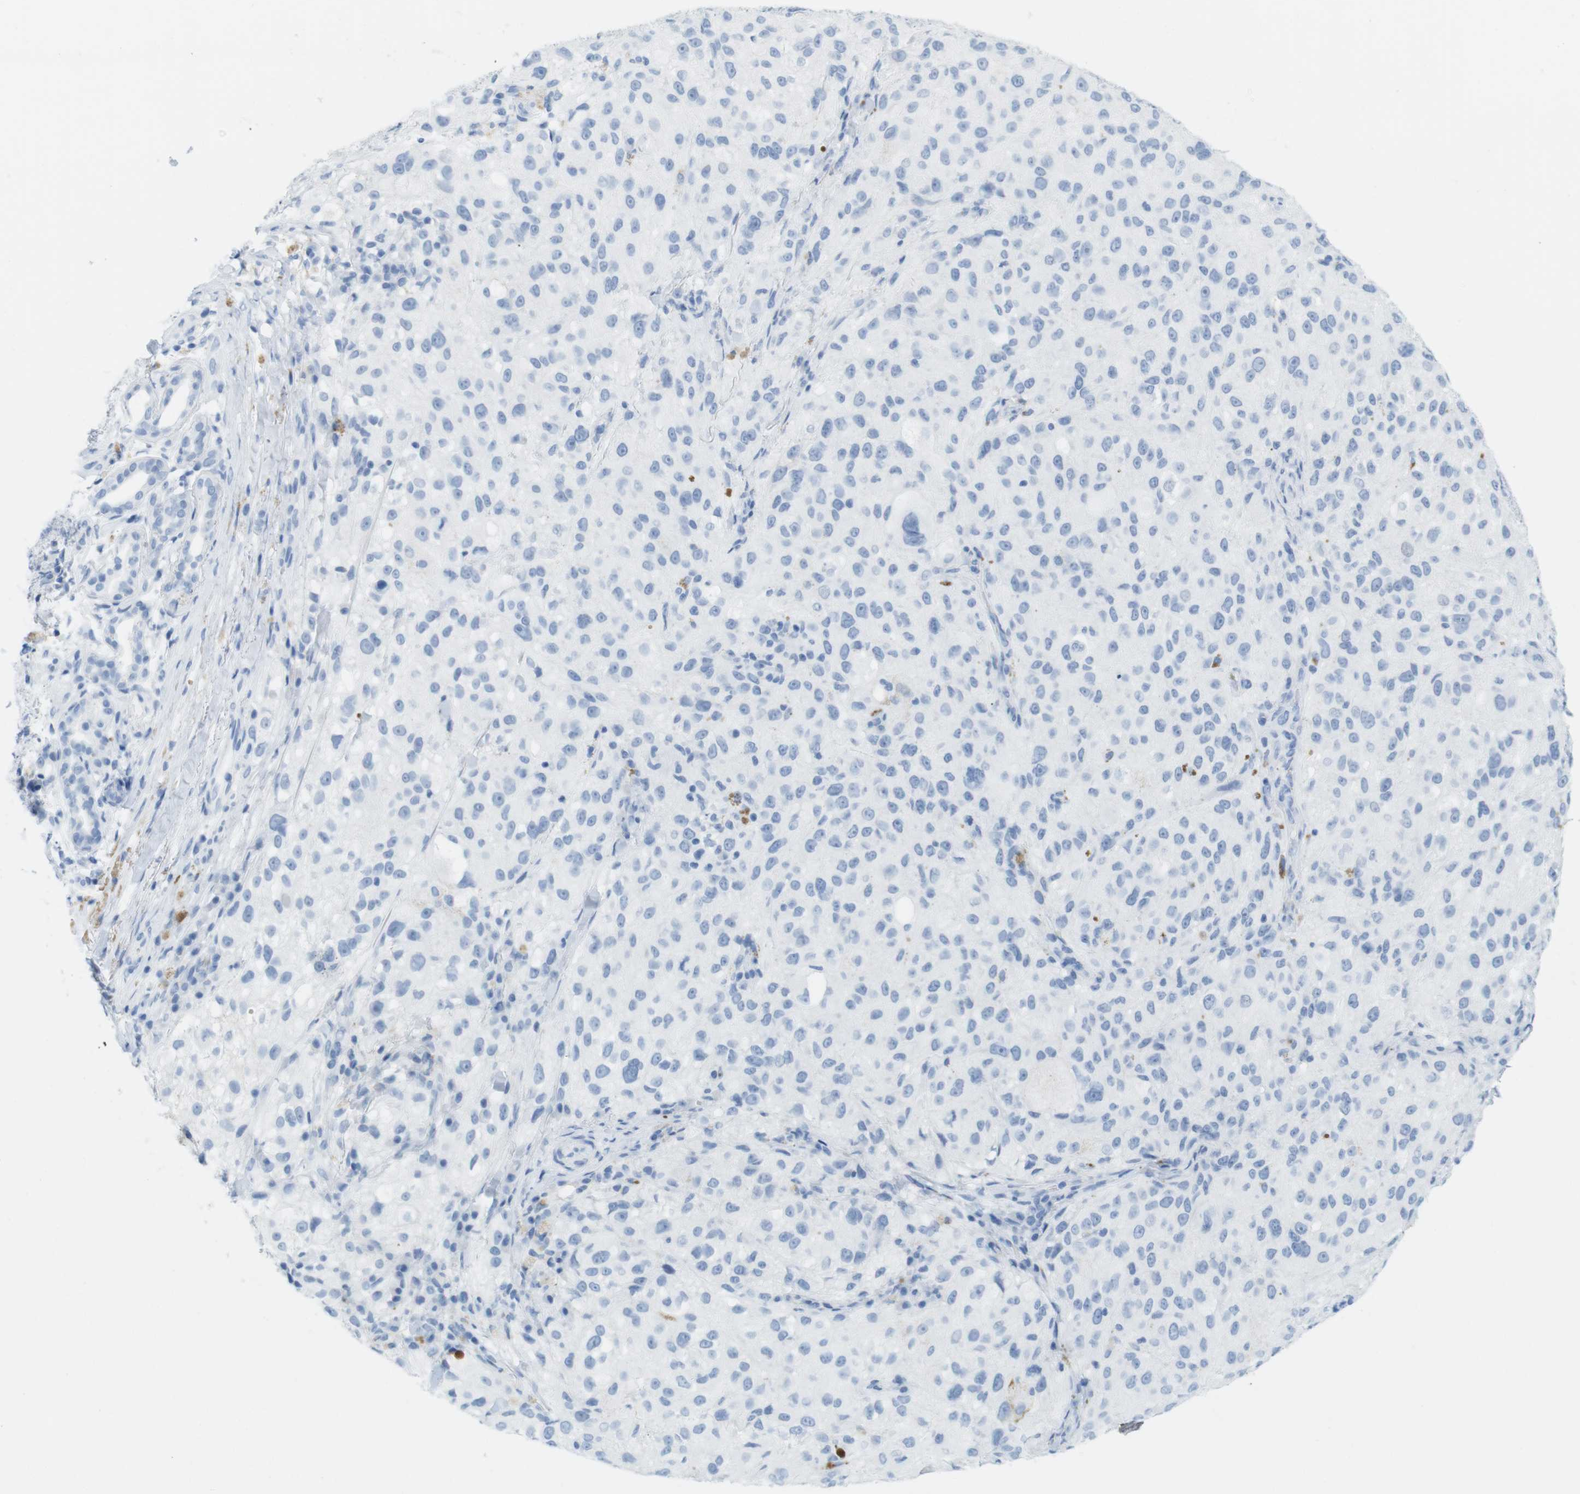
{"staining": {"intensity": "negative", "quantity": "none", "location": "none"}, "tissue": "melanoma", "cell_type": "Tumor cells", "image_type": "cancer", "snomed": [{"axis": "morphology", "description": "Necrosis, NOS"}, {"axis": "morphology", "description": "Malignant melanoma, NOS"}, {"axis": "topography", "description": "Skin"}], "caption": "The image shows no significant staining in tumor cells of melanoma.", "gene": "TNNT2", "patient": {"sex": "female", "age": 87}}